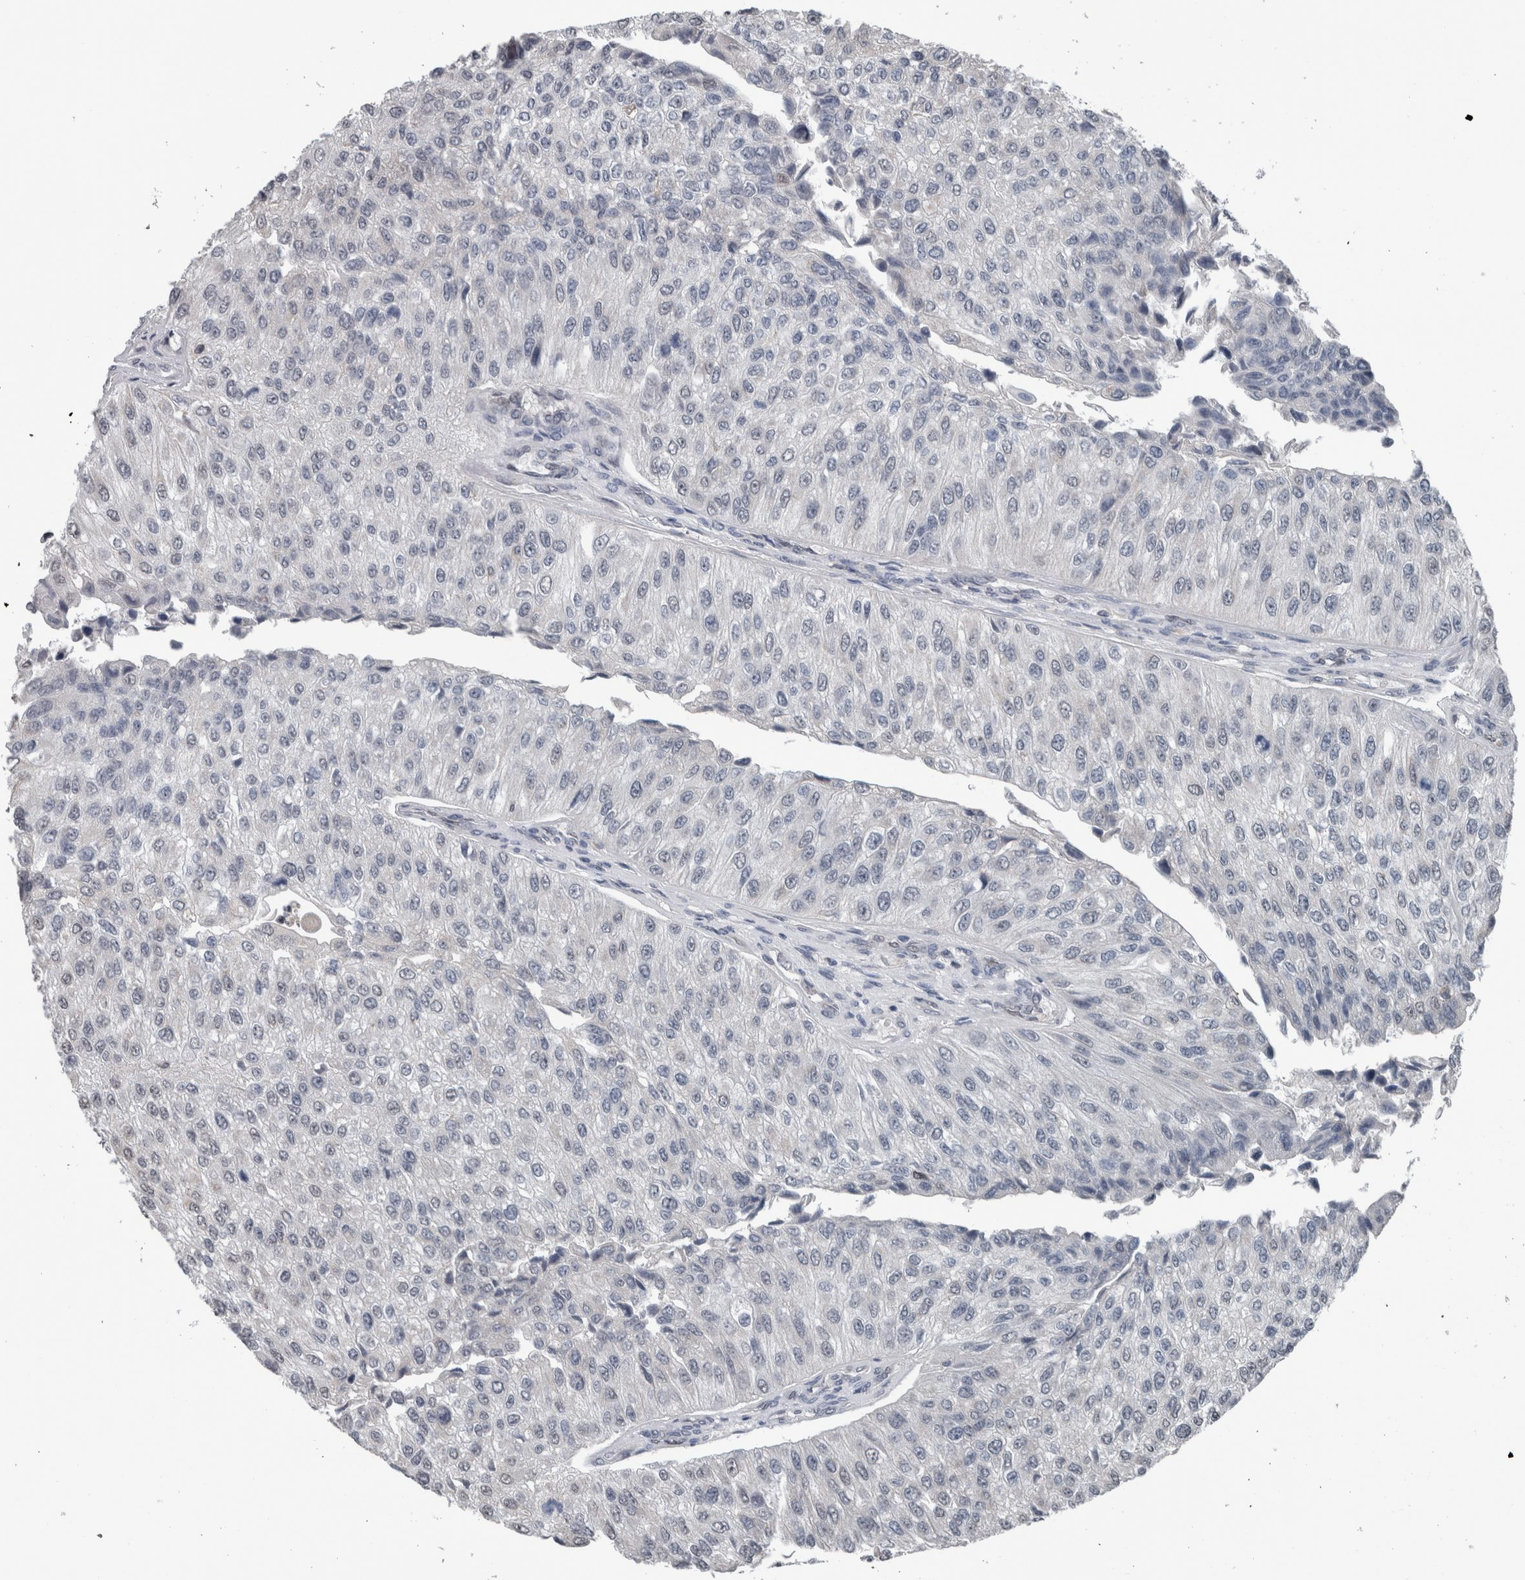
{"staining": {"intensity": "negative", "quantity": "none", "location": "none"}, "tissue": "urothelial cancer", "cell_type": "Tumor cells", "image_type": "cancer", "snomed": [{"axis": "morphology", "description": "Urothelial carcinoma, High grade"}, {"axis": "topography", "description": "Kidney"}, {"axis": "topography", "description": "Urinary bladder"}], "caption": "Tumor cells show no significant protein positivity in urothelial cancer. Nuclei are stained in blue.", "gene": "MAFF", "patient": {"sex": "male", "age": 77}}